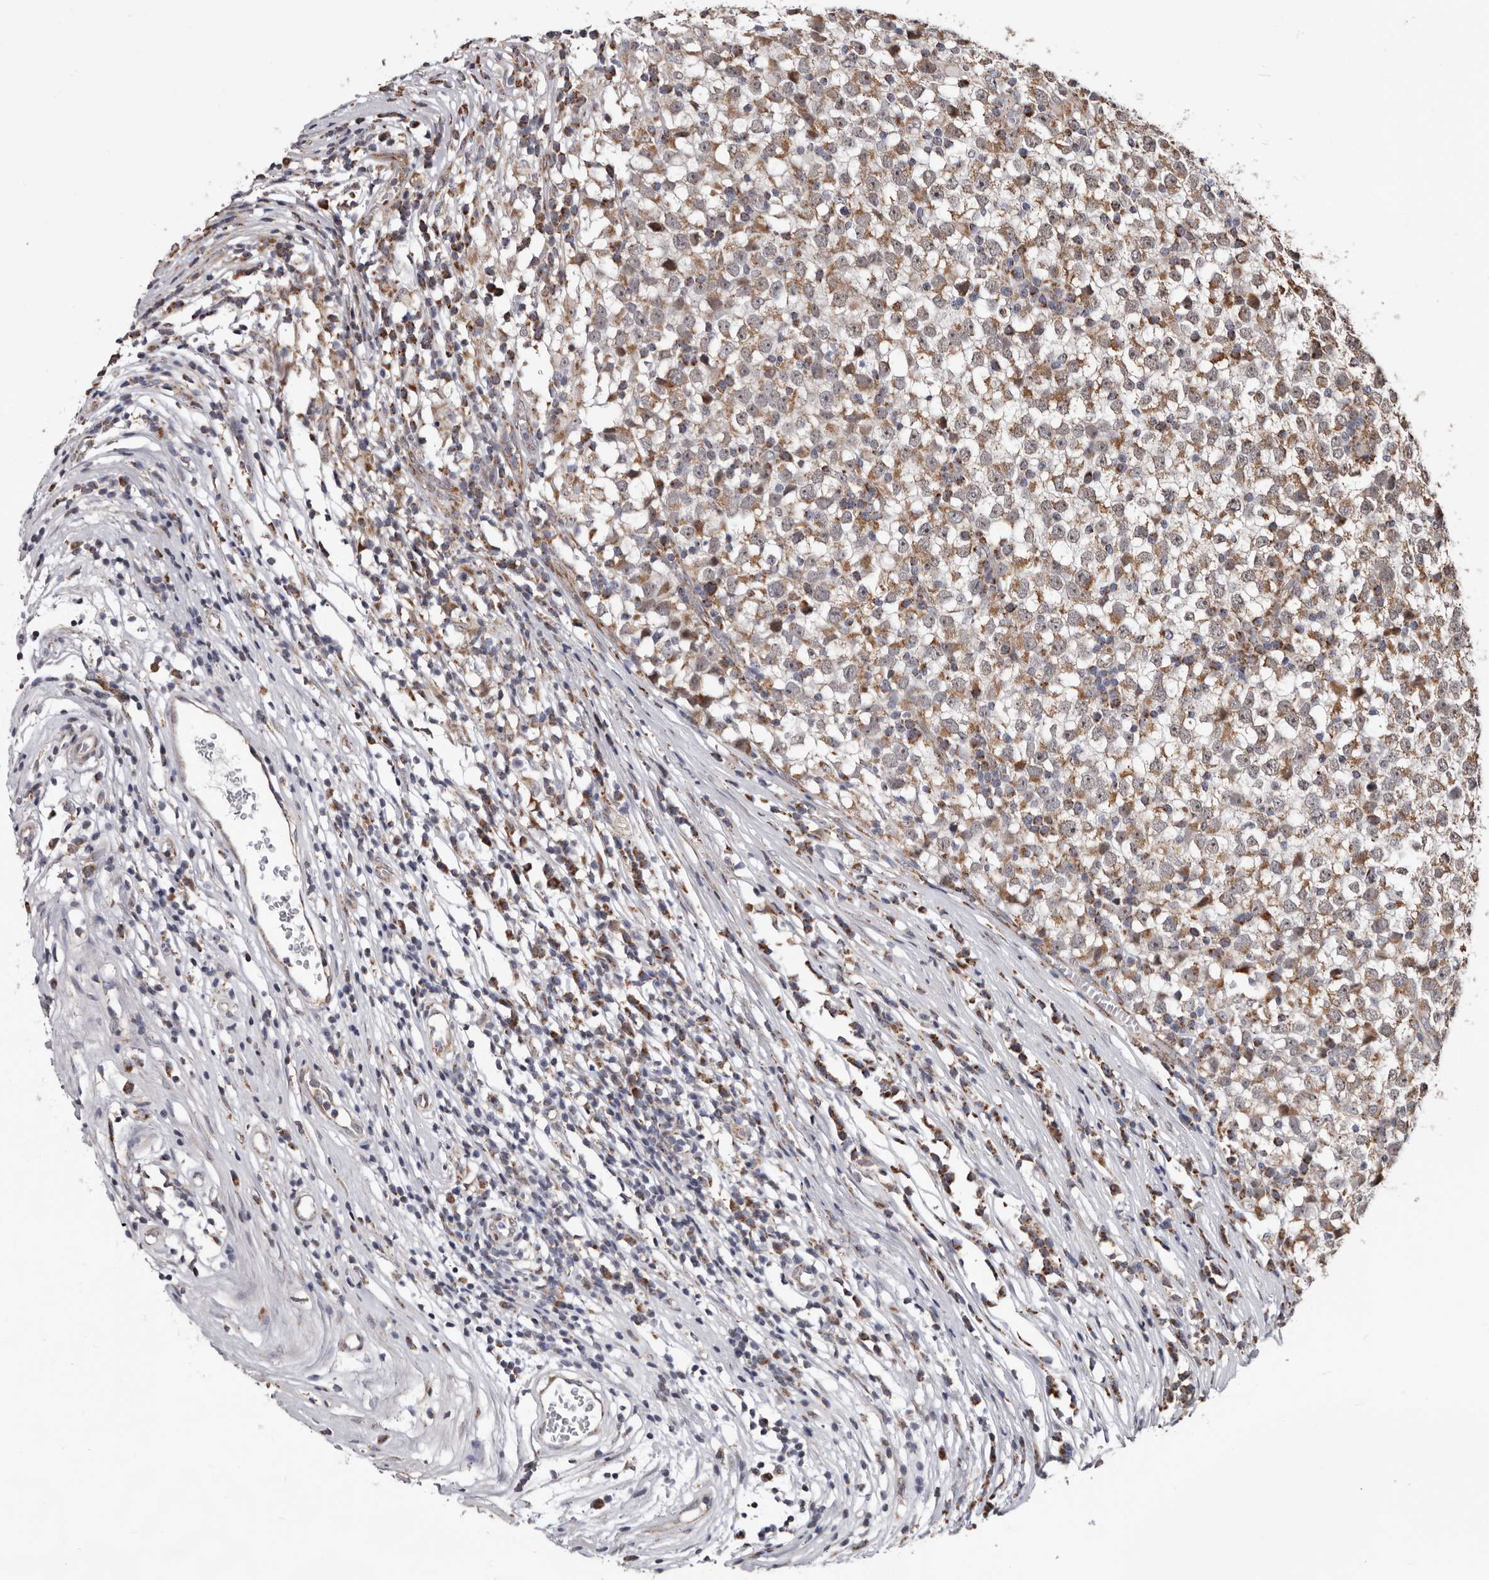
{"staining": {"intensity": "moderate", "quantity": "25%-75%", "location": "cytoplasmic/membranous"}, "tissue": "testis cancer", "cell_type": "Tumor cells", "image_type": "cancer", "snomed": [{"axis": "morphology", "description": "Seminoma, NOS"}, {"axis": "topography", "description": "Testis"}], "caption": "Immunohistochemistry (IHC) staining of testis cancer, which shows medium levels of moderate cytoplasmic/membranous staining in about 25%-75% of tumor cells indicating moderate cytoplasmic/membranous protein expression. The staining was performed using DAB (brown) for protein detection and nuclei were counterstained in hematoxylin (blue).", "gene": "MRPL18", "patient": {"sex": "male", "age": 65}}